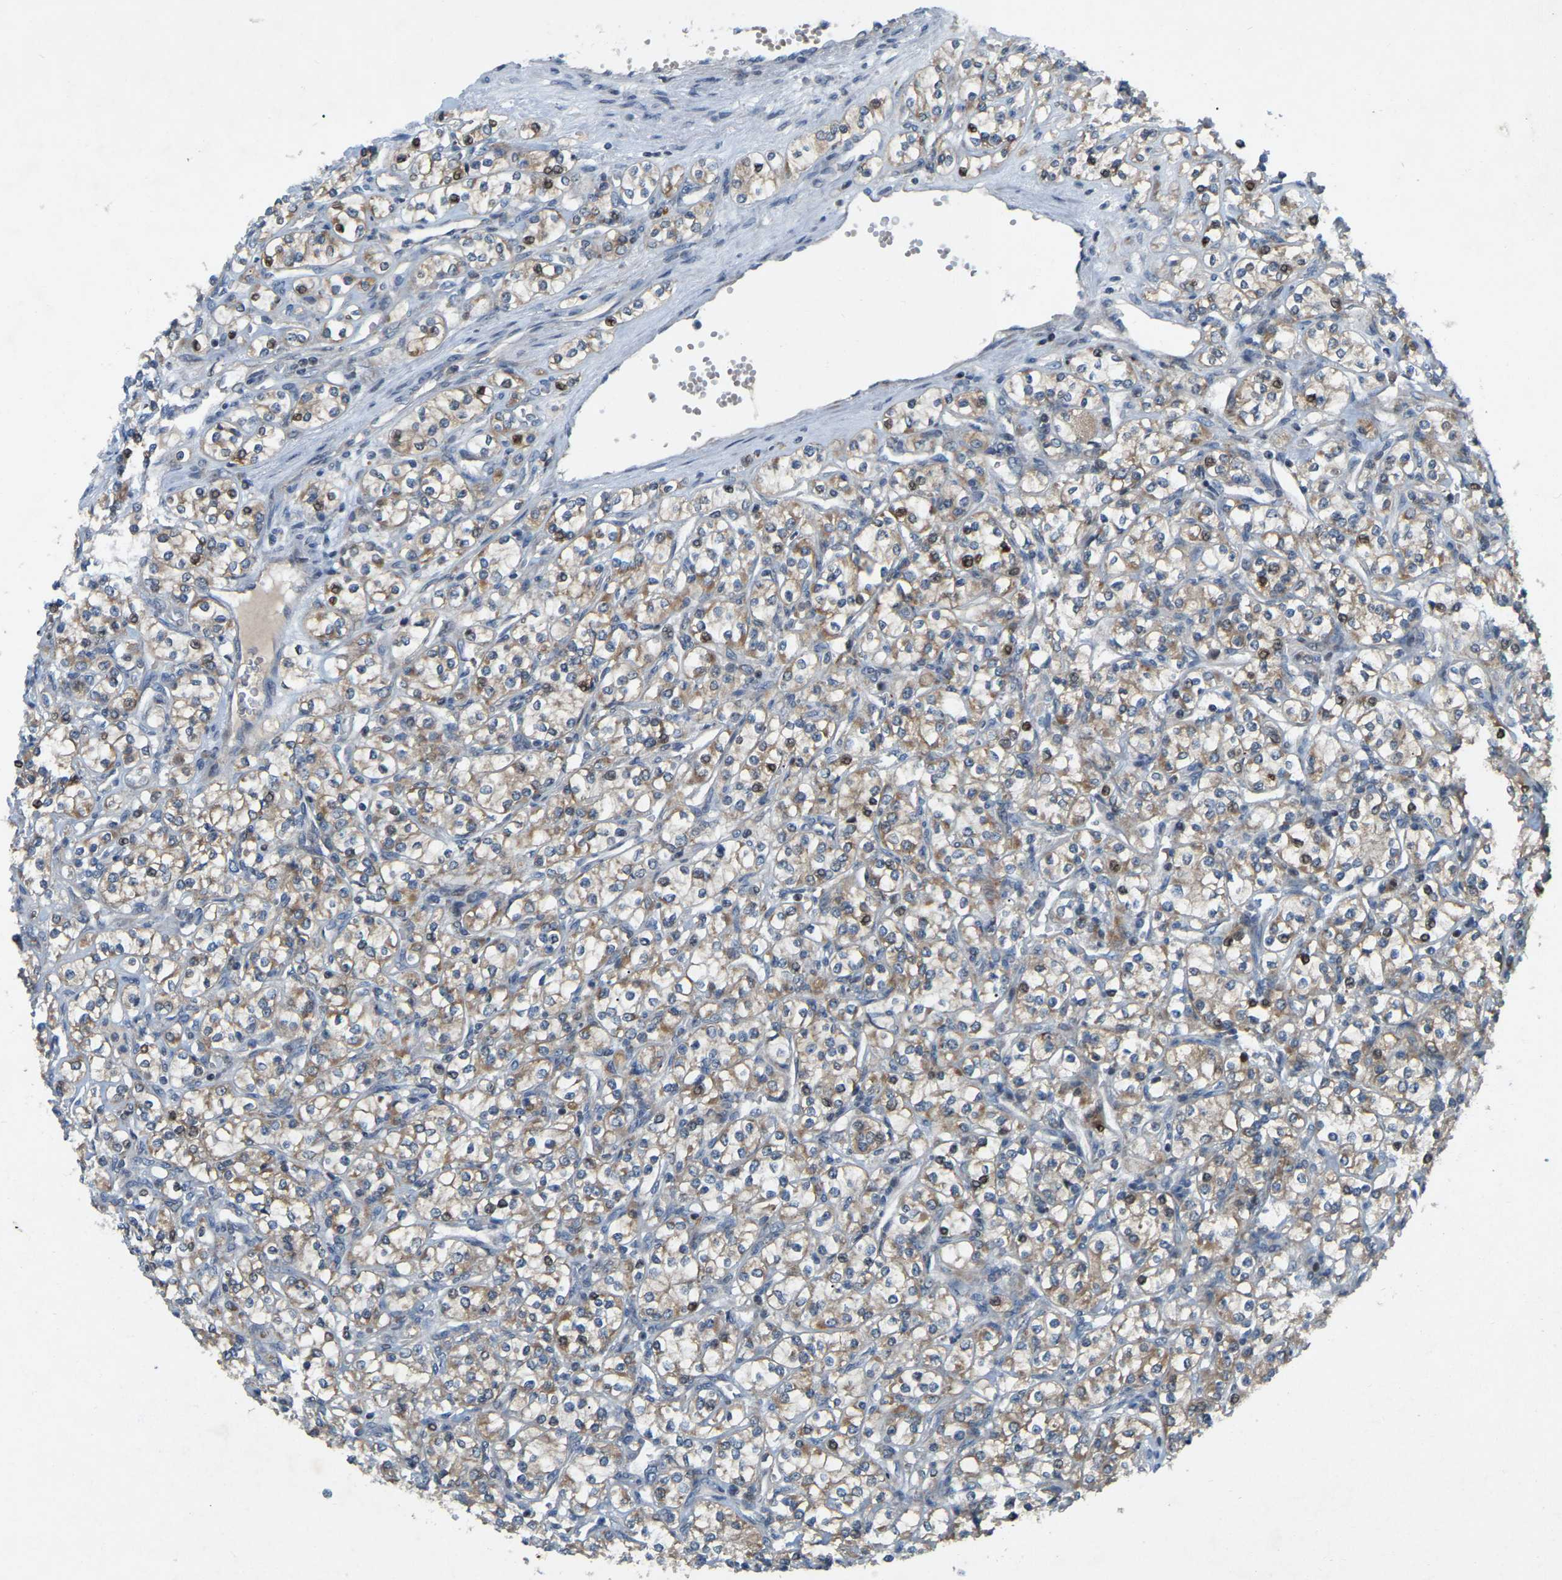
{"staining": {"intensity": "moderate", "quantity": "25%-75%", "location": "cytoplasmic/membranous"}, "tissue": "renal cancer", "cell_type": "Tumor cells", "image_type": "cancer", "snomed": [{"axis": "morphology", "description": "Adenocarcinoma, NOS"}, {"axis": "topography", "description": "Kidney"}], "caption": "This is an image of IHC staining of renal adenocarcinoma, which shows moderate positivity in the cytoplasmic/membranous of tumor cells.", "gene": "PARL", "patient": {"sex": "male", "age": 77}}